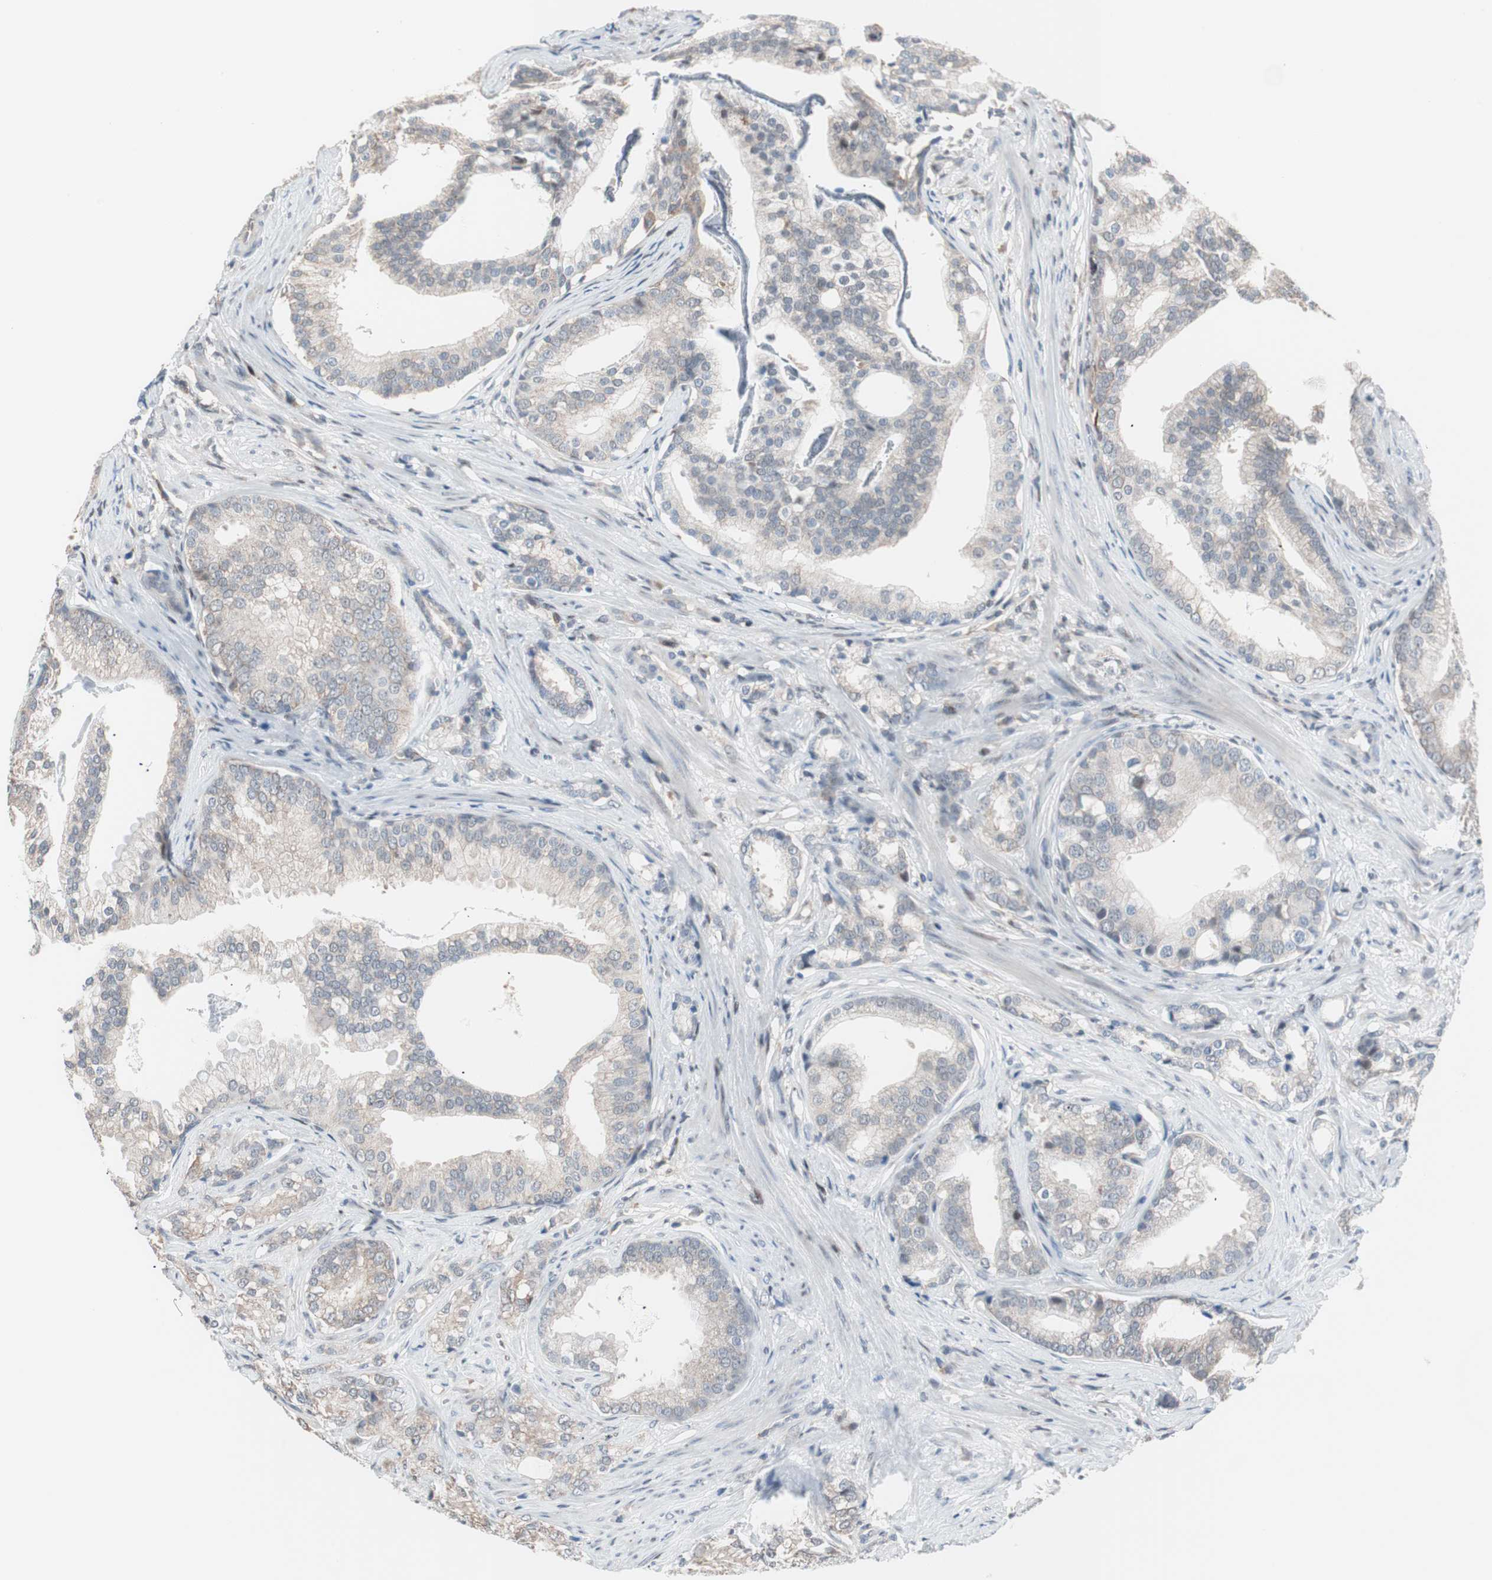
{"staining": {"intensity": "weak", "quantity": "<25%", "location": "cytoplasmic/membranous"}, "tissue": "prostate cancer", "cell_type": "Tumor cells", "image_type": "cancer", "snomed": [{"axis": "morphology", "description": "Adenocarcinoma, Low grade"}, {"axis": "topography", "description": "Prostate"}], "caption": "Adenocarcinoma (low-grade) (prostate) stained for a protein using IHC exhibits no expression tumor cells.", "gene": "POLH", "patient": {"sex": "male", "age": 58}}